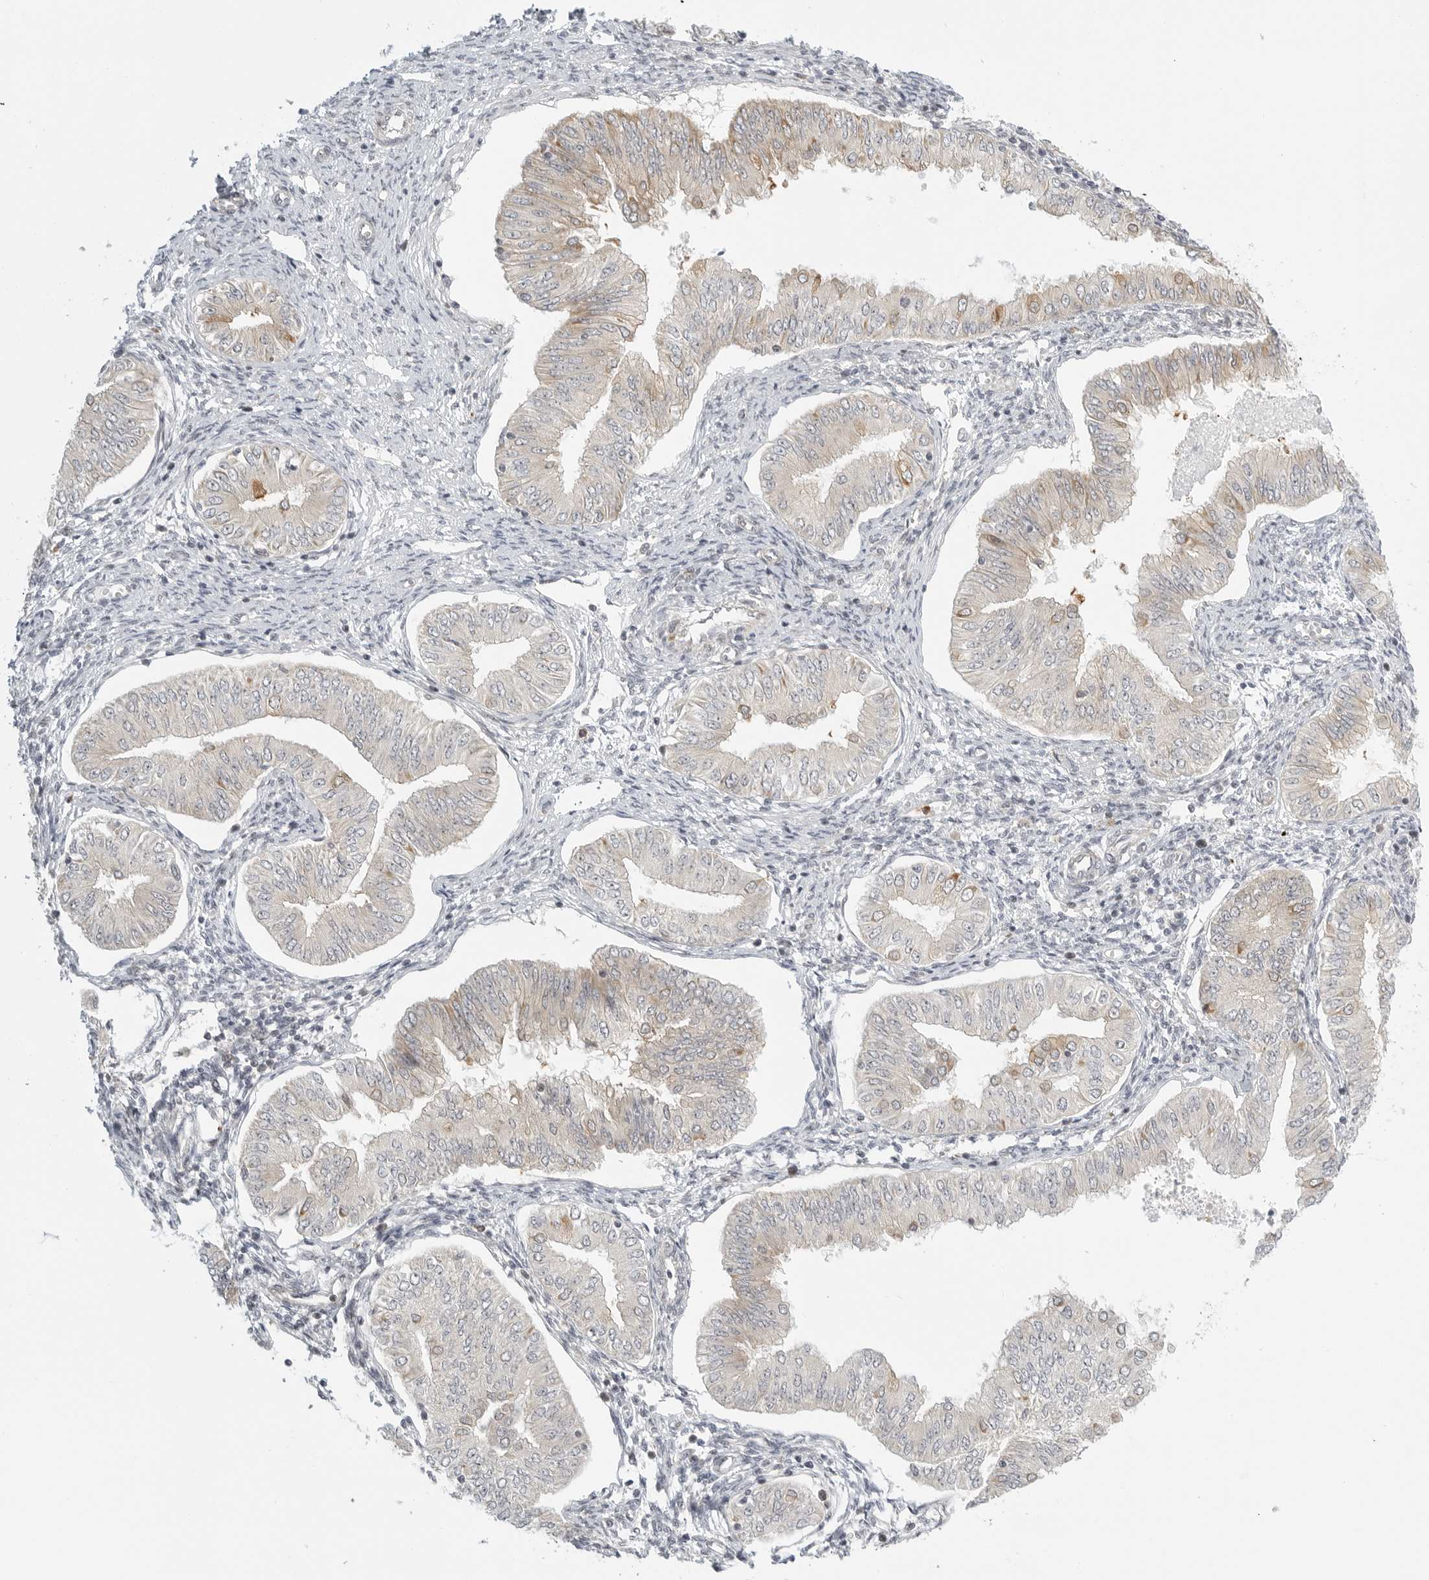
{"staining": {"intensity": "moderate", "quantity": "<25%", "location": "cytoplasmic/membranous"}, "tissue": "endometrial cancer", "cell_type": "Tumor cells", "image_type": "cancer", "snomed": [{"axis": "morphology", "description": "Normal tissue, NOS"}, {"axis": "morphology", "description": "Adenocarcinoma, NOS"}, {"axis": "topography", "description": "Endometrium"}], "caption": "Protein expression analysis of human endometrial adenocarcinoma reveals moderate cytoplasmic/membranous staining in approximately <25% of tumor cells.", "gene": "DSCC1", "patient": {"sex": "female", "age": 53}}